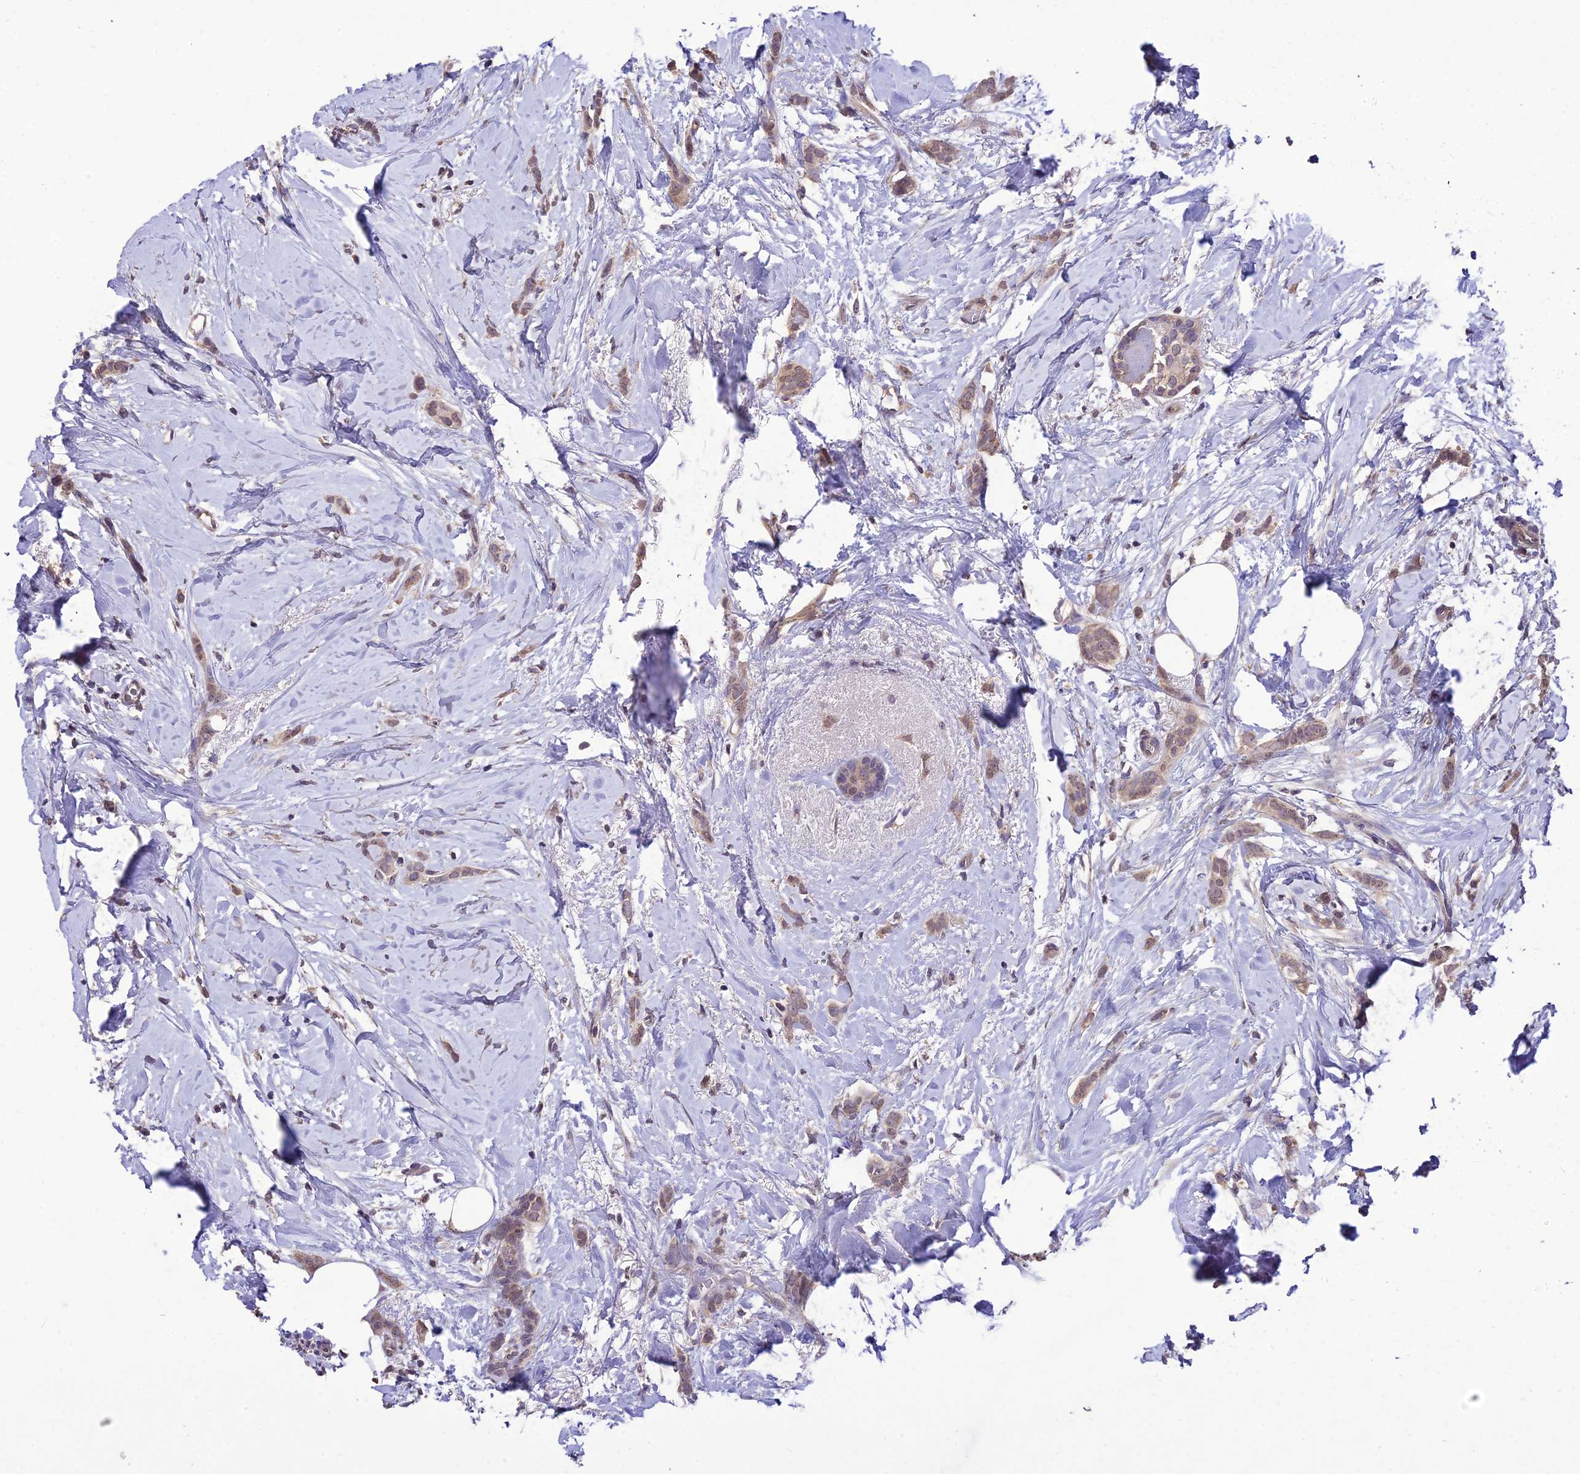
{"staining": {"intensity": "weak", "quantity": ">75%", "location": "cytoplasmic/membranous,nuclear"}, "tissue": "breast cancer", "cell_type": "Tumor cells", "image_type": "cancer", "snomed": [{"axis": "morphology", "description": "Duct carcinoma"}, {"axis": "topography", "description": "Breast"}], "caption": "Breast cancer (invasive ductal carcinoma) stained with a brown dye demonstrates weak cytoplasmic/membranous and nuclear positive positivity in about >75% of tumor cells.", "gene": "PGK1", "patient": {"sex": "female", "age": 72}}